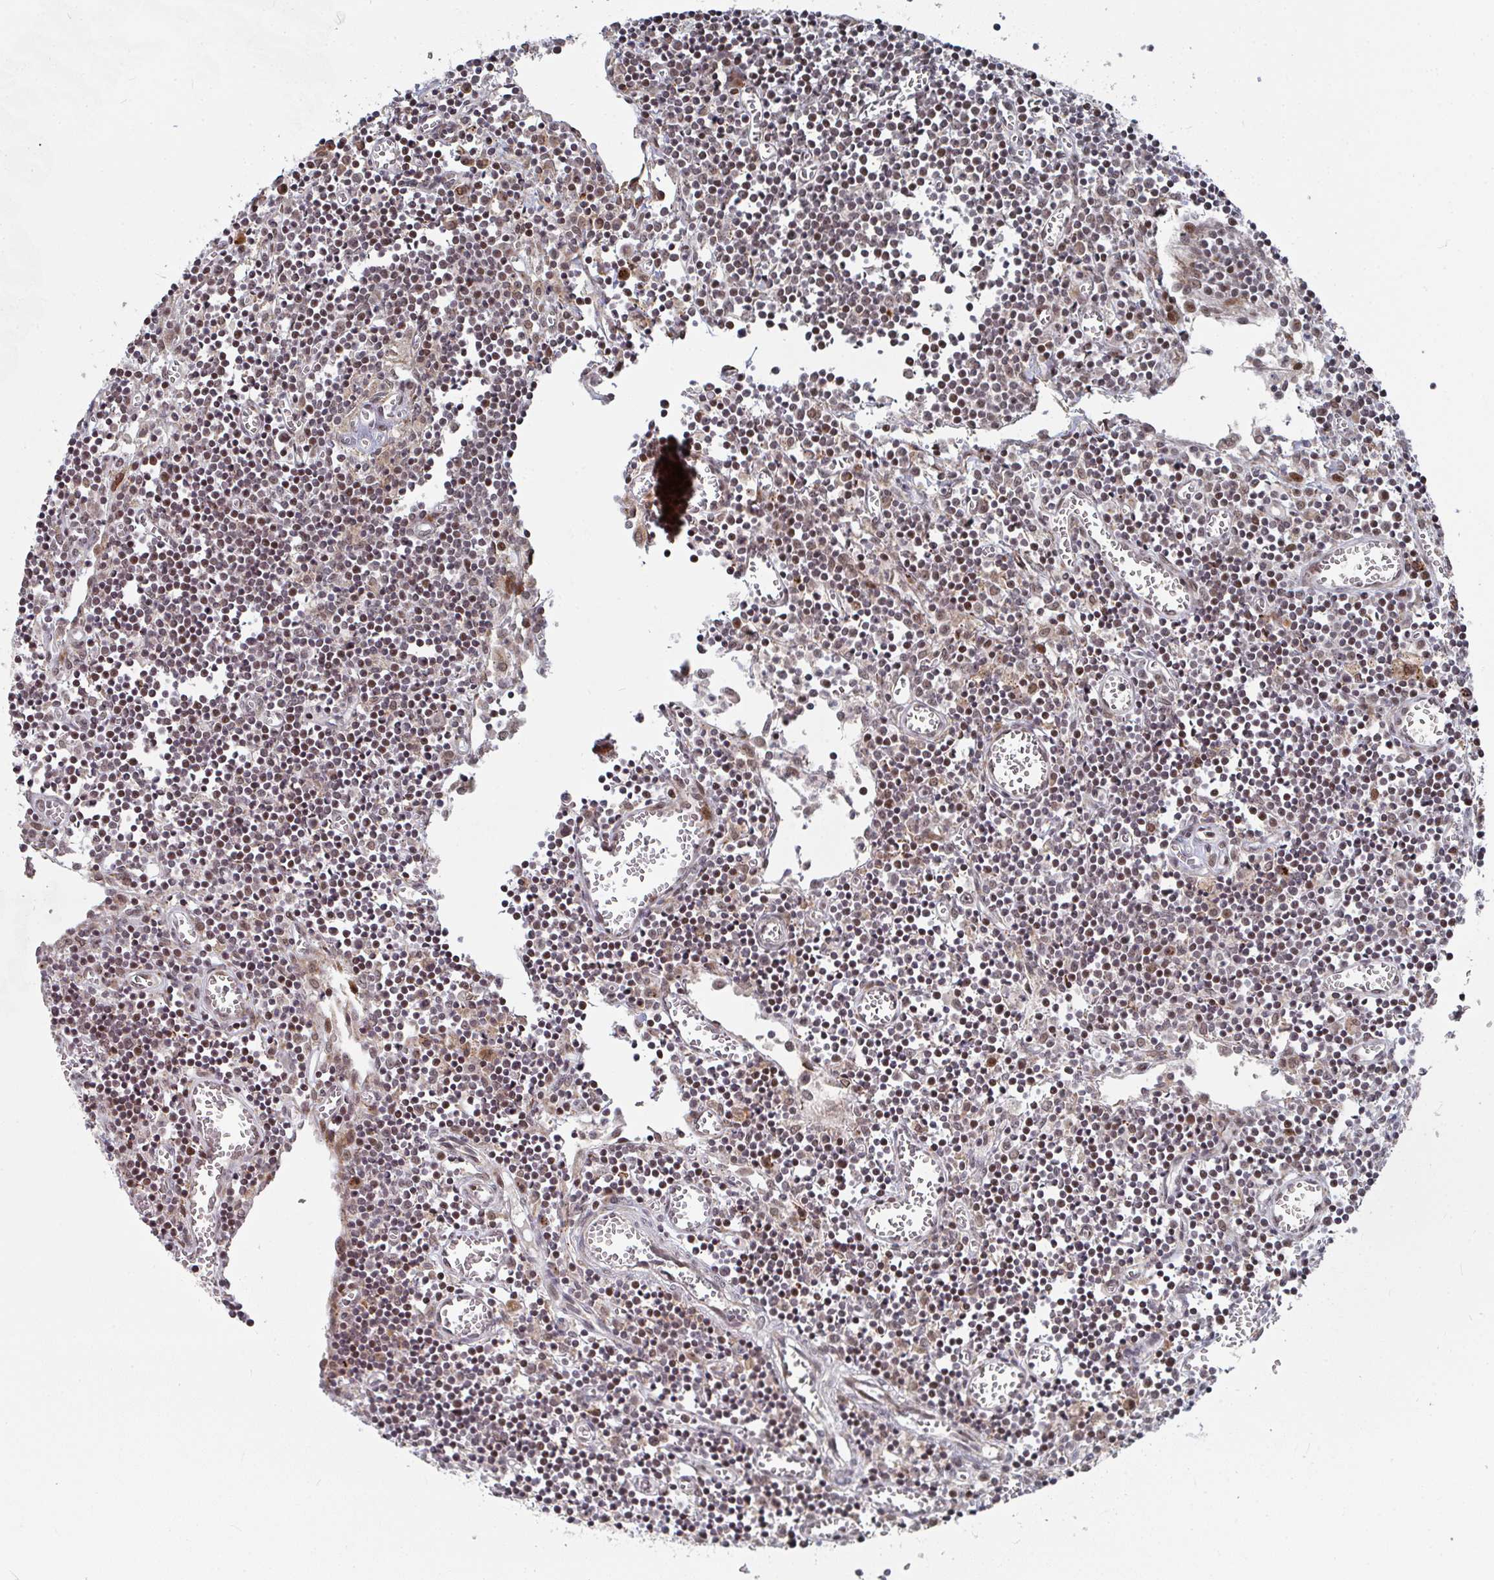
{"staining": {"intensity": "weak", "quantity": "25%-75%", "location": "nuclear"}, "tissue": "lymph node", "cell_type": "Germinal center cells", "image_type": "normal", "snomed": [{"axis": "morphology", "description": "Normal tissue, NOS"}, {"axis": "topography", "description": "Lymph node"}], "caption": "A brown stain highlights weak nuclear positivity of a protein in germinal center cells of normal lymph node. The staining was performed using DAB (3,3'-diaminobenzidine), with brown indicating positive protein expression. Nuclei are stained blue with hematoxylin.", "gene": "RBBP5", "patient": {"sex": "male", "age": 66}}